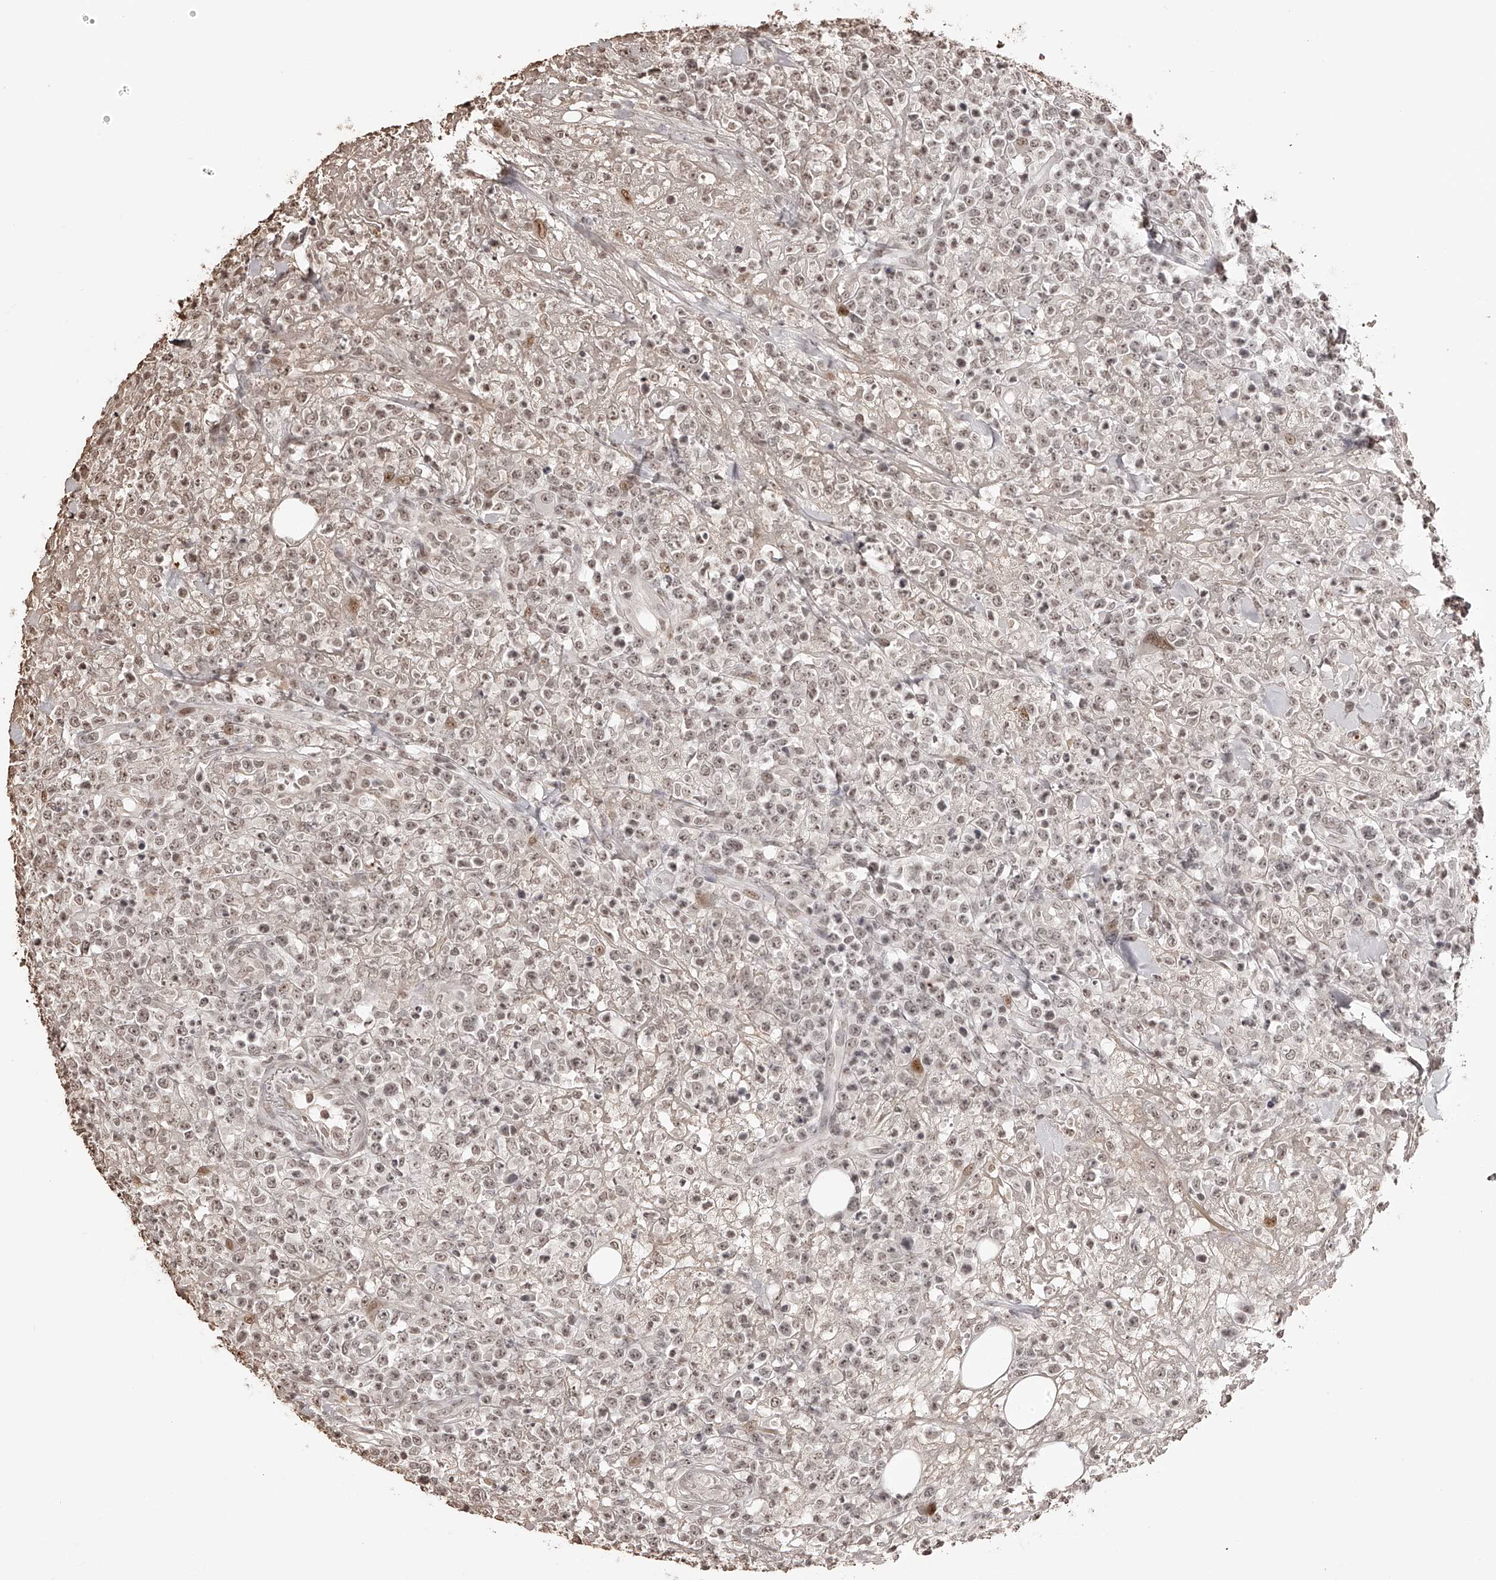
{"staining": {"intensity": "weak", "quantity": ">75%", "location": "nuclear"}, "tissue": "lymphoma", "cell_type": "Tumor cells", "image_type": "cancer", "snomed": [{"axis": "morphology", "description": "Malignant lymphoma, non-Hodgkin's type, High grade"}, {"axis": "topography", "description": "Colon"}], "caption": "Immunohistochemical staining of lymphoma displays low levels of weak nuclear protein positivity in about >75% of tumor cells. The protein is shown in brown color, while the nuclei are stained blue.", "gene": "ZNF503", "patient": {"sex": "female", "age": 53}}